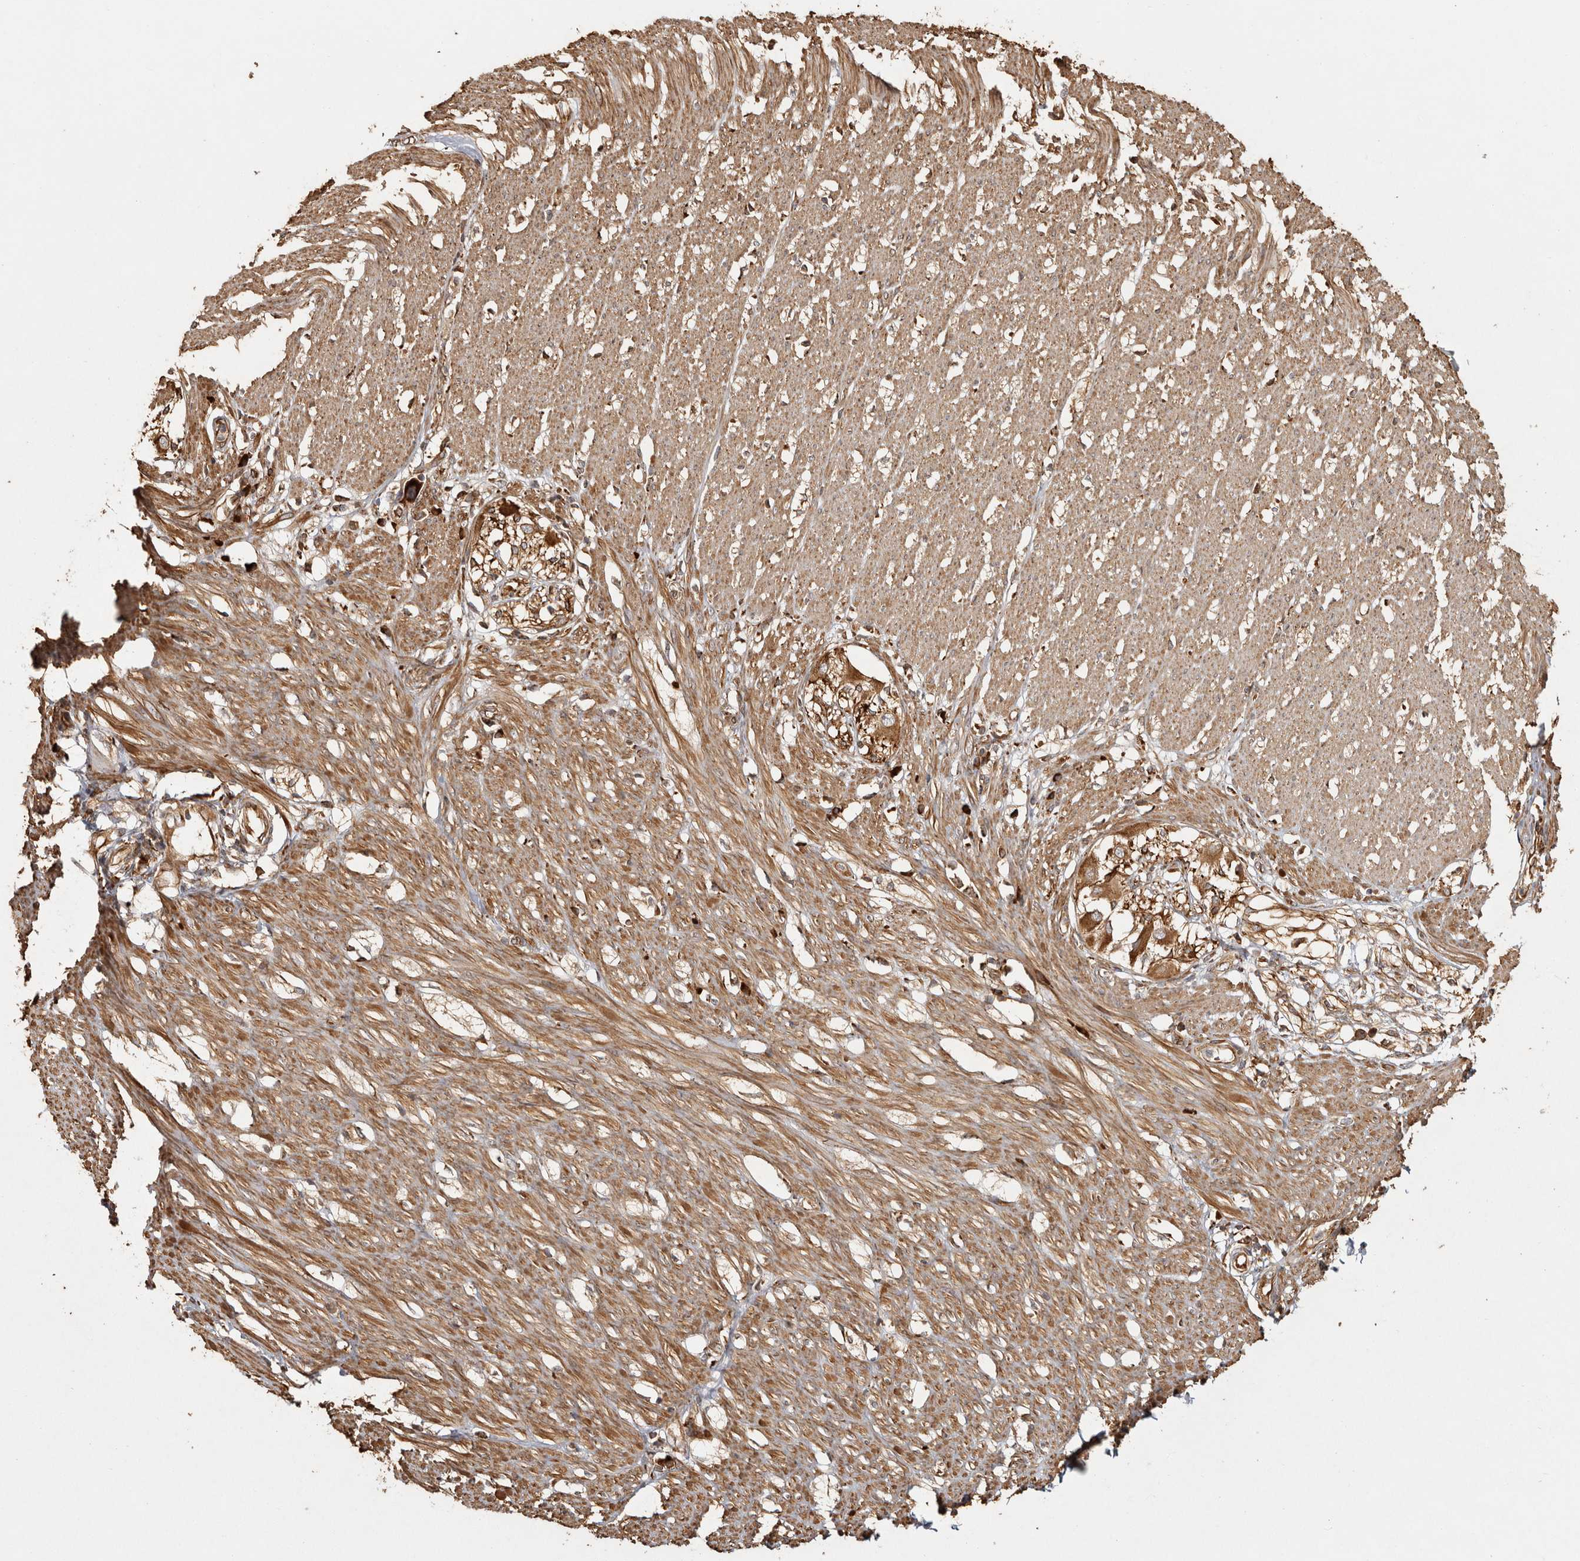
{"staining": {"intensity": "moderate", "quantity": ">75%", "location": "cytoplasmic/membranous"}, "tissue": "smooth muscle", "cell_type": "Smooth muscle cells", "image_type": "normal", "snomed": [{"axis": "morphology", "description": "Normal tissue, NOS"}, {"axis": "morphology", "description": "Adenocarcinoma, NOS"}, {"axis": "topography", "description": "Colon"}, {"axis": "topography", "description": "Peripheral nerve tissue"}], "caption": "The micrograph exhibits a brown stain indicating the presence of a protein in the cytoplasmic/membranous of smooth muscle cells in smooth muscle. (DAB (3,3'-diaminobenzidine) IHC, brown staining for protein, blue staining for nuclei).", "gene": "CAMSAP2", "patient": {"sex": "male", "age": 14}}